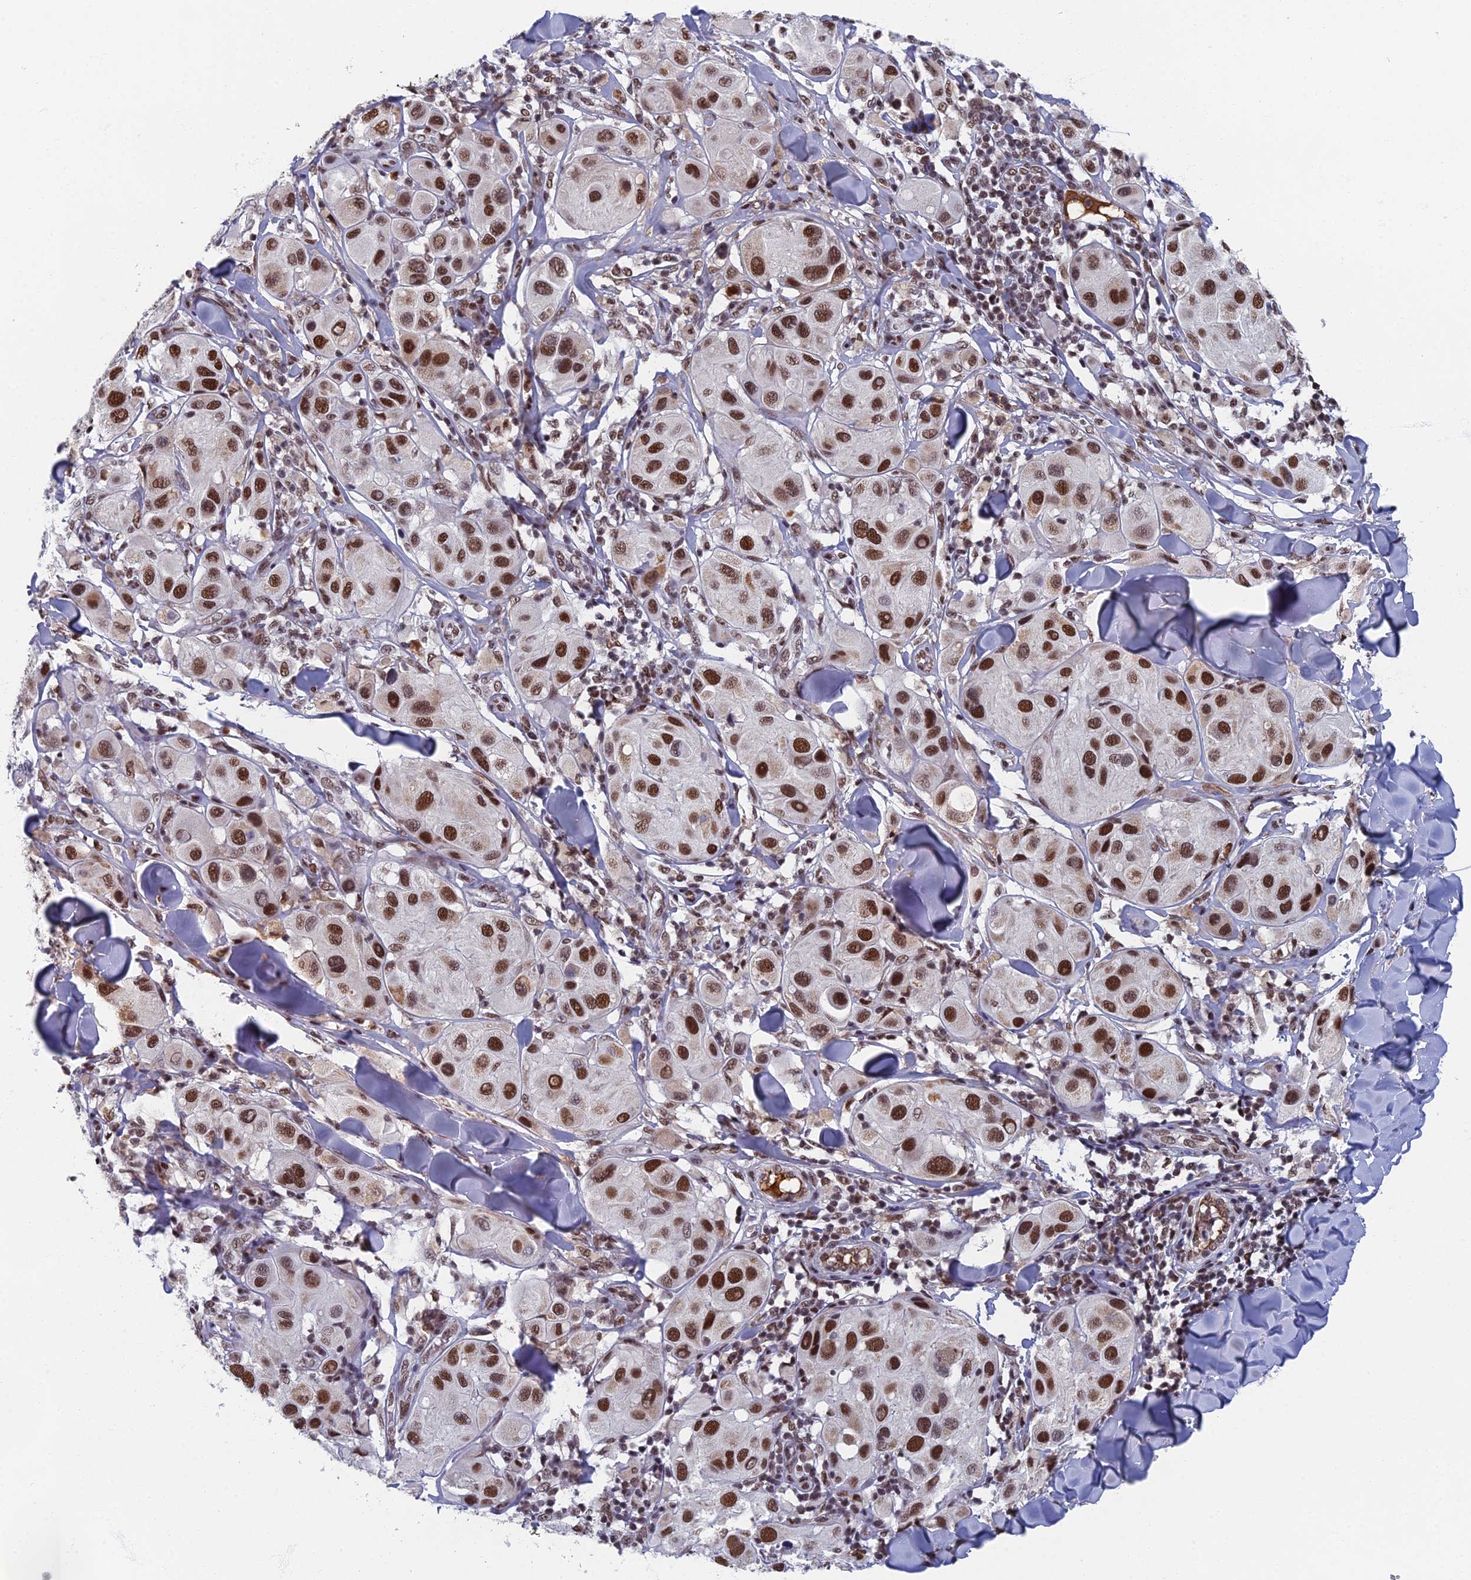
{"staining": {"intensity": "strong", "quantity": ">75%", "location": "nuclear"}, "tissue": "melanoma", "cell_type": "Tumor cells", "image_type": "cancer", "snomed": [{"axis": "morphology", "description": "Malignant melanoma, Metastatic site"}, {"axis": "topography", "description": "Skin"}], "caption": "DAB (3,3'-diaminobenzidine) immunohistochemical staining of melanoma exhibits strong nuclear protein positivity in approximately >75% of tumor cells. (IHC, brightfield microscopy, high magnification).", "gene": "TAF13", "patient": {"sex": "male", "age": 41}}